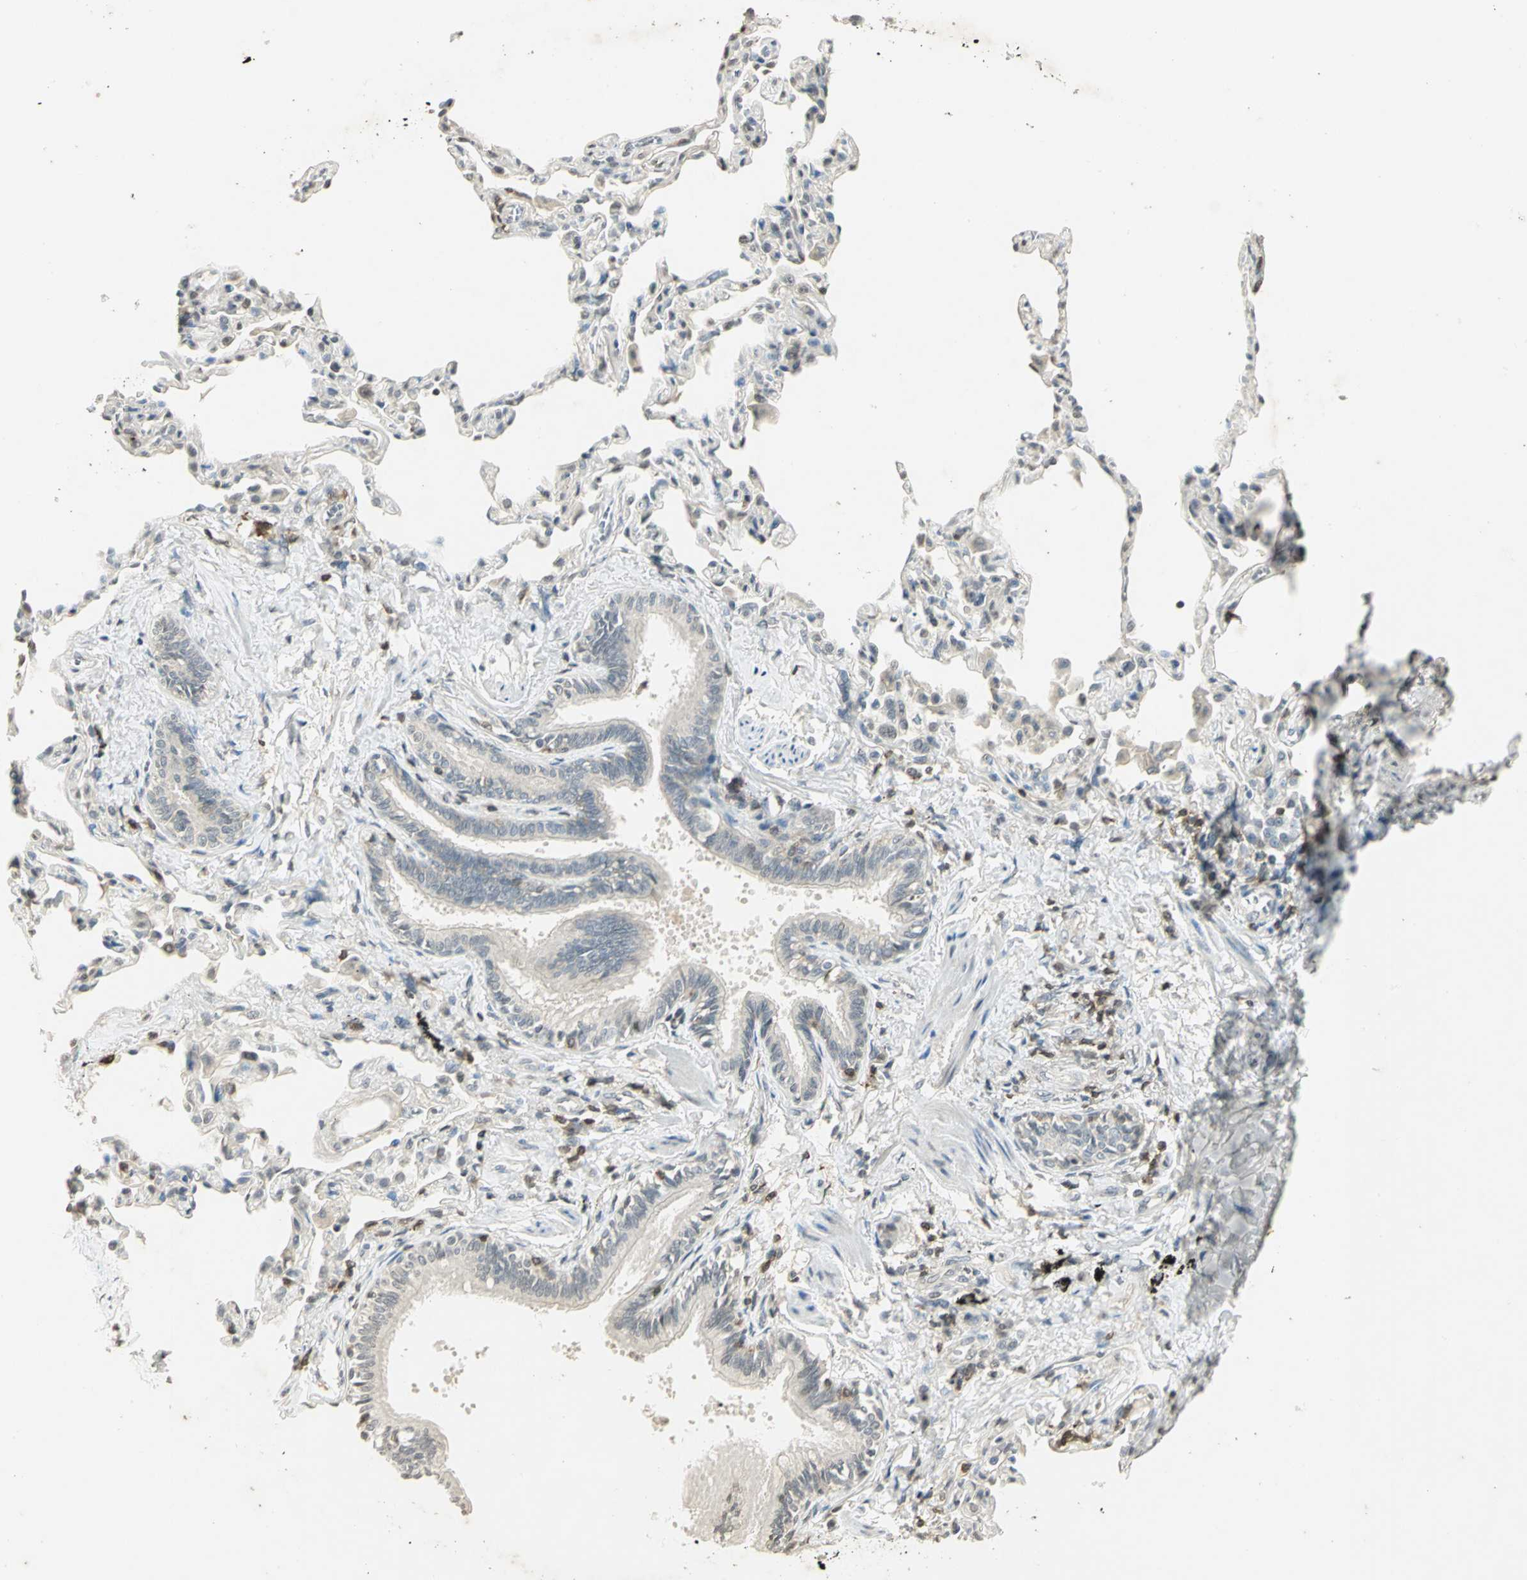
{"staining": {"intensity": "negative", "quantity": "none", "location": "none"}, "tissue": "bronchus", "cell_type": "Respiratory epithelial cells", "image_type": "normal", "snomed": [{"axis": "morphology", "description": "Normal tissue, NOS"}, {"axis": "topography", "description": "Lung"}], "caption": "Image shows no protein staining in respiratory epithelial cells of benign bronchus. (DAB (3,3'-diaminobenzidine) immunohistochemistry (IHC) visualized using brightfield microscopy, high magnification).", "gene": "IL16", "patient": {"sex": "male", "age": 64}}